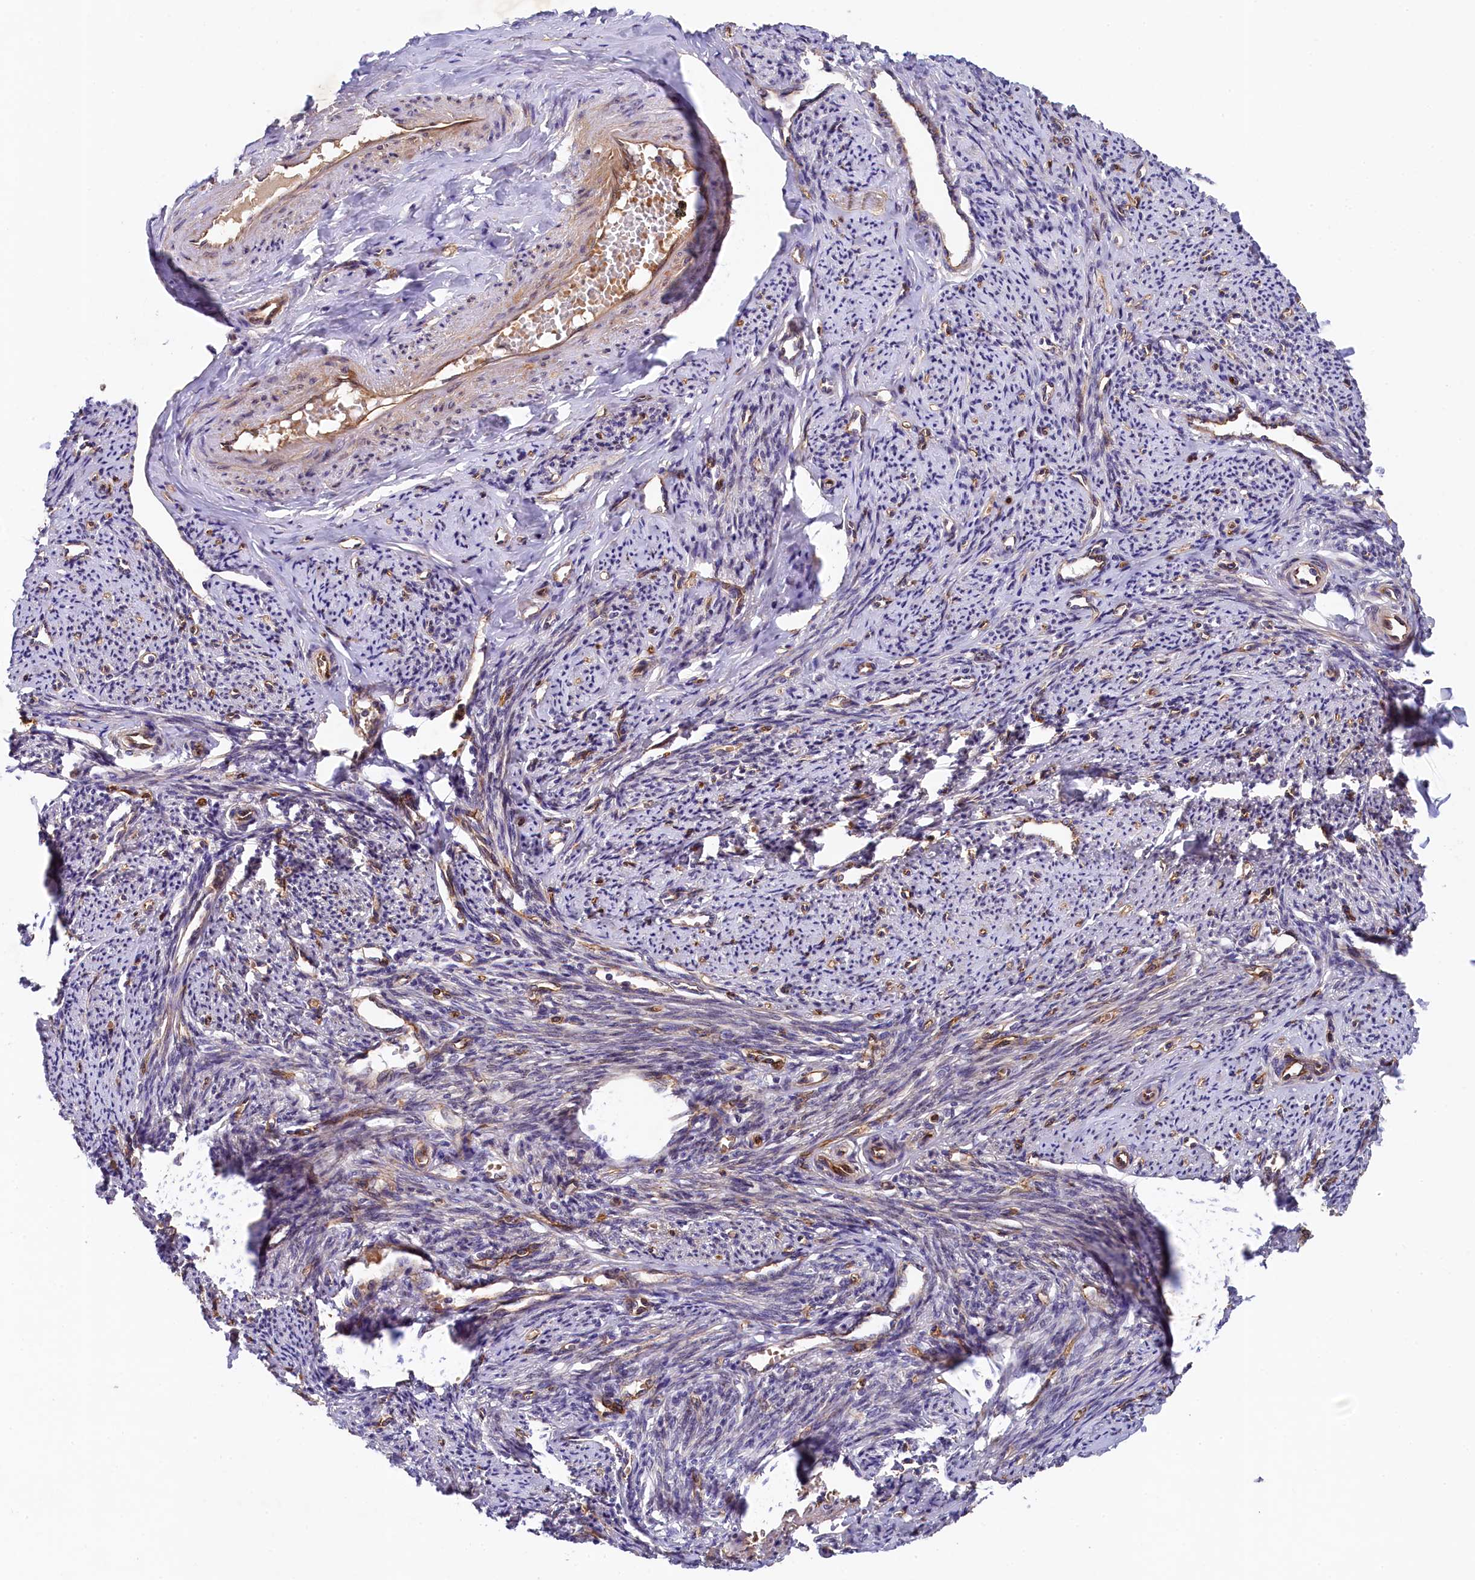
{"staining": {"intensity": "moderate", "quantity": "25%-75%", "location": "cytoplasmic/membranous"}, "tissue": "smooth muscle", "cell_type": "Smooth muscle cells", "image_type": "normal", "snomed": [{"axis": "morphology", "description": "Normal tissue, NOS"}, {"axis": "topography", "description": "Smooth muscle"}, {"axis": "topography", "description": "Uterus"}], "caption": "A brown stain labels moderate cytoplasmic/membranous positivity of a protein in smooth muscle cells of normal human smooth muscle. (DAB (3,3'-diaminobenzidine) IHC, brown staining for protein, blue staining for nuclei).", "gene": "ARL14EP", "patient": {"sex": "female", "age": 59}}